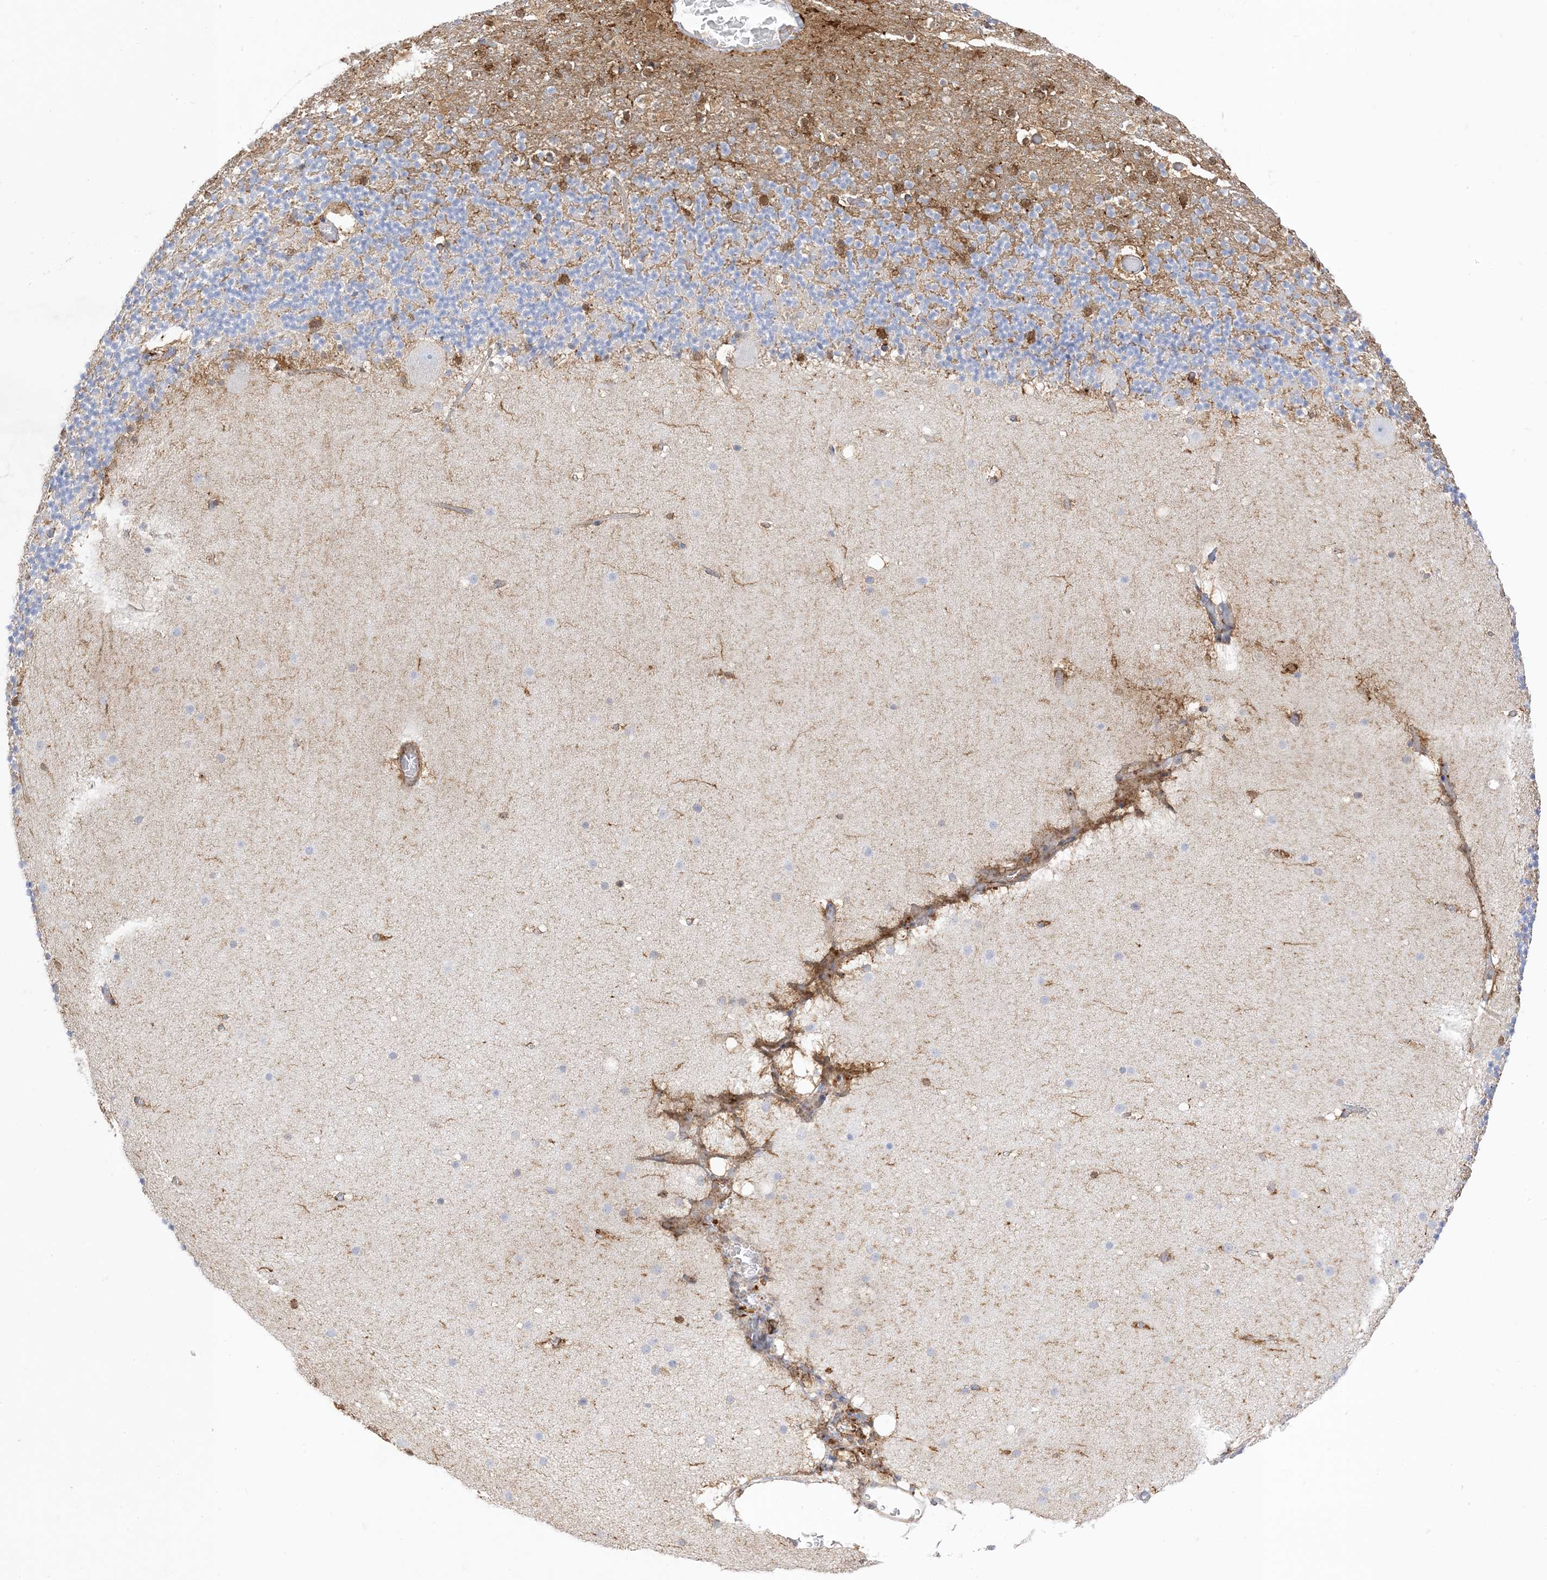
{"staining": {"intensity": "negative", "quantity": "none", "location": "none"}, "tissue": "cerebellum", "cell_type": "Cells in granular layer", "image_type": "normal", "snomed": [{"axis": "morphology", "description": "Normal tissue, NOS"}, {"axis": "topography", "description": "Cerebellum"}], "caption": "Immunohistochemical staining of normal human cerebellum reveals no significant positivity in cells in granular layer.", "gene": "GSN", "patient": {"sex": "male", "age": 57}}